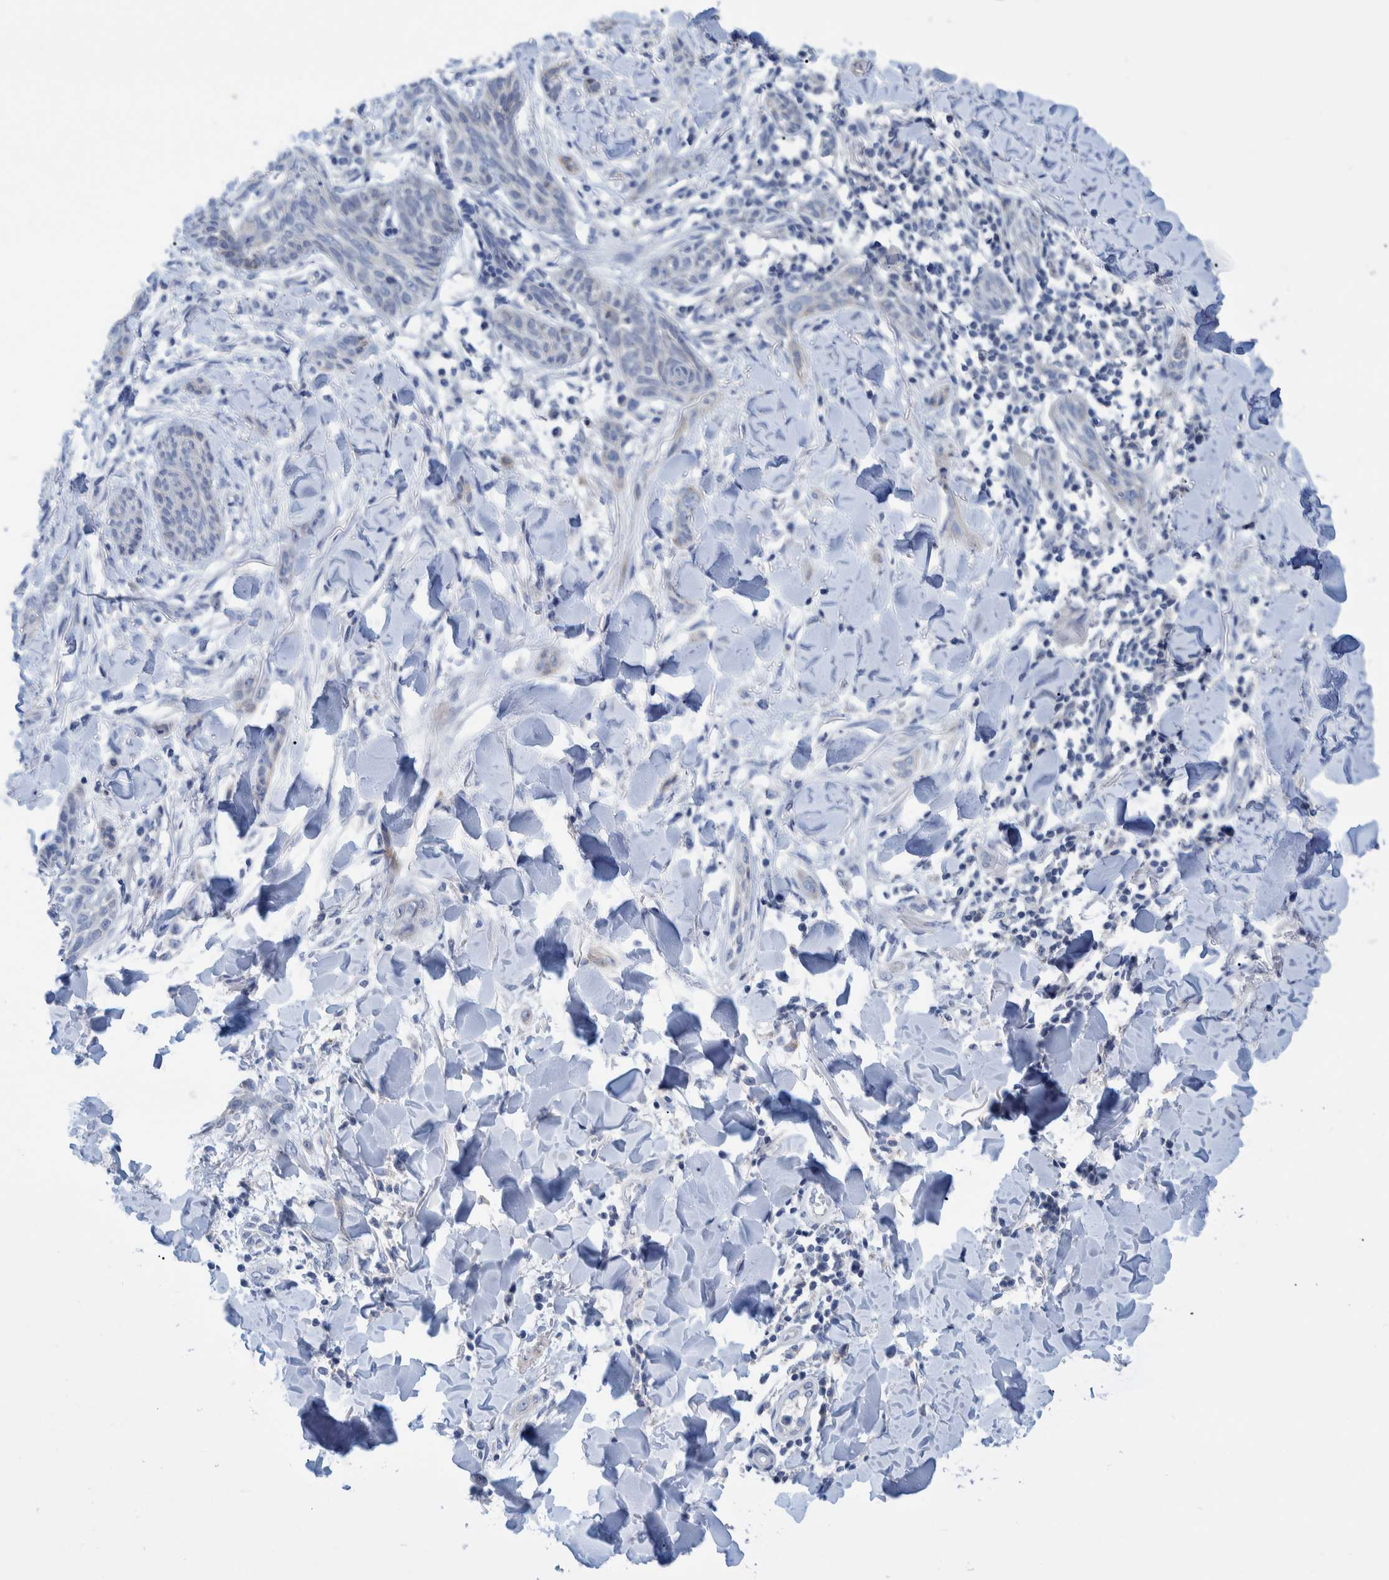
{"staining": {"intensity": "negative", "quantity": "none", "location": "none"}, "tissue": "skin cancer", "cell_type": "Tumor cells", "image_type": "cancer", "snomed": [{"axis": "morphology", "description": "Basal cell carcinoma"}, {"axis": "topography", "description": "Skin"}], "caption": "High magnification brightfield microscopy of skin cancer stained with DAB (3,3'-diaminobenzidine) (brown) and counterstained with hematoxylin (blue): tumor cells show no significant staining.", "gene": "MKS1", "patient": {"sex": "female", "age": 59}}